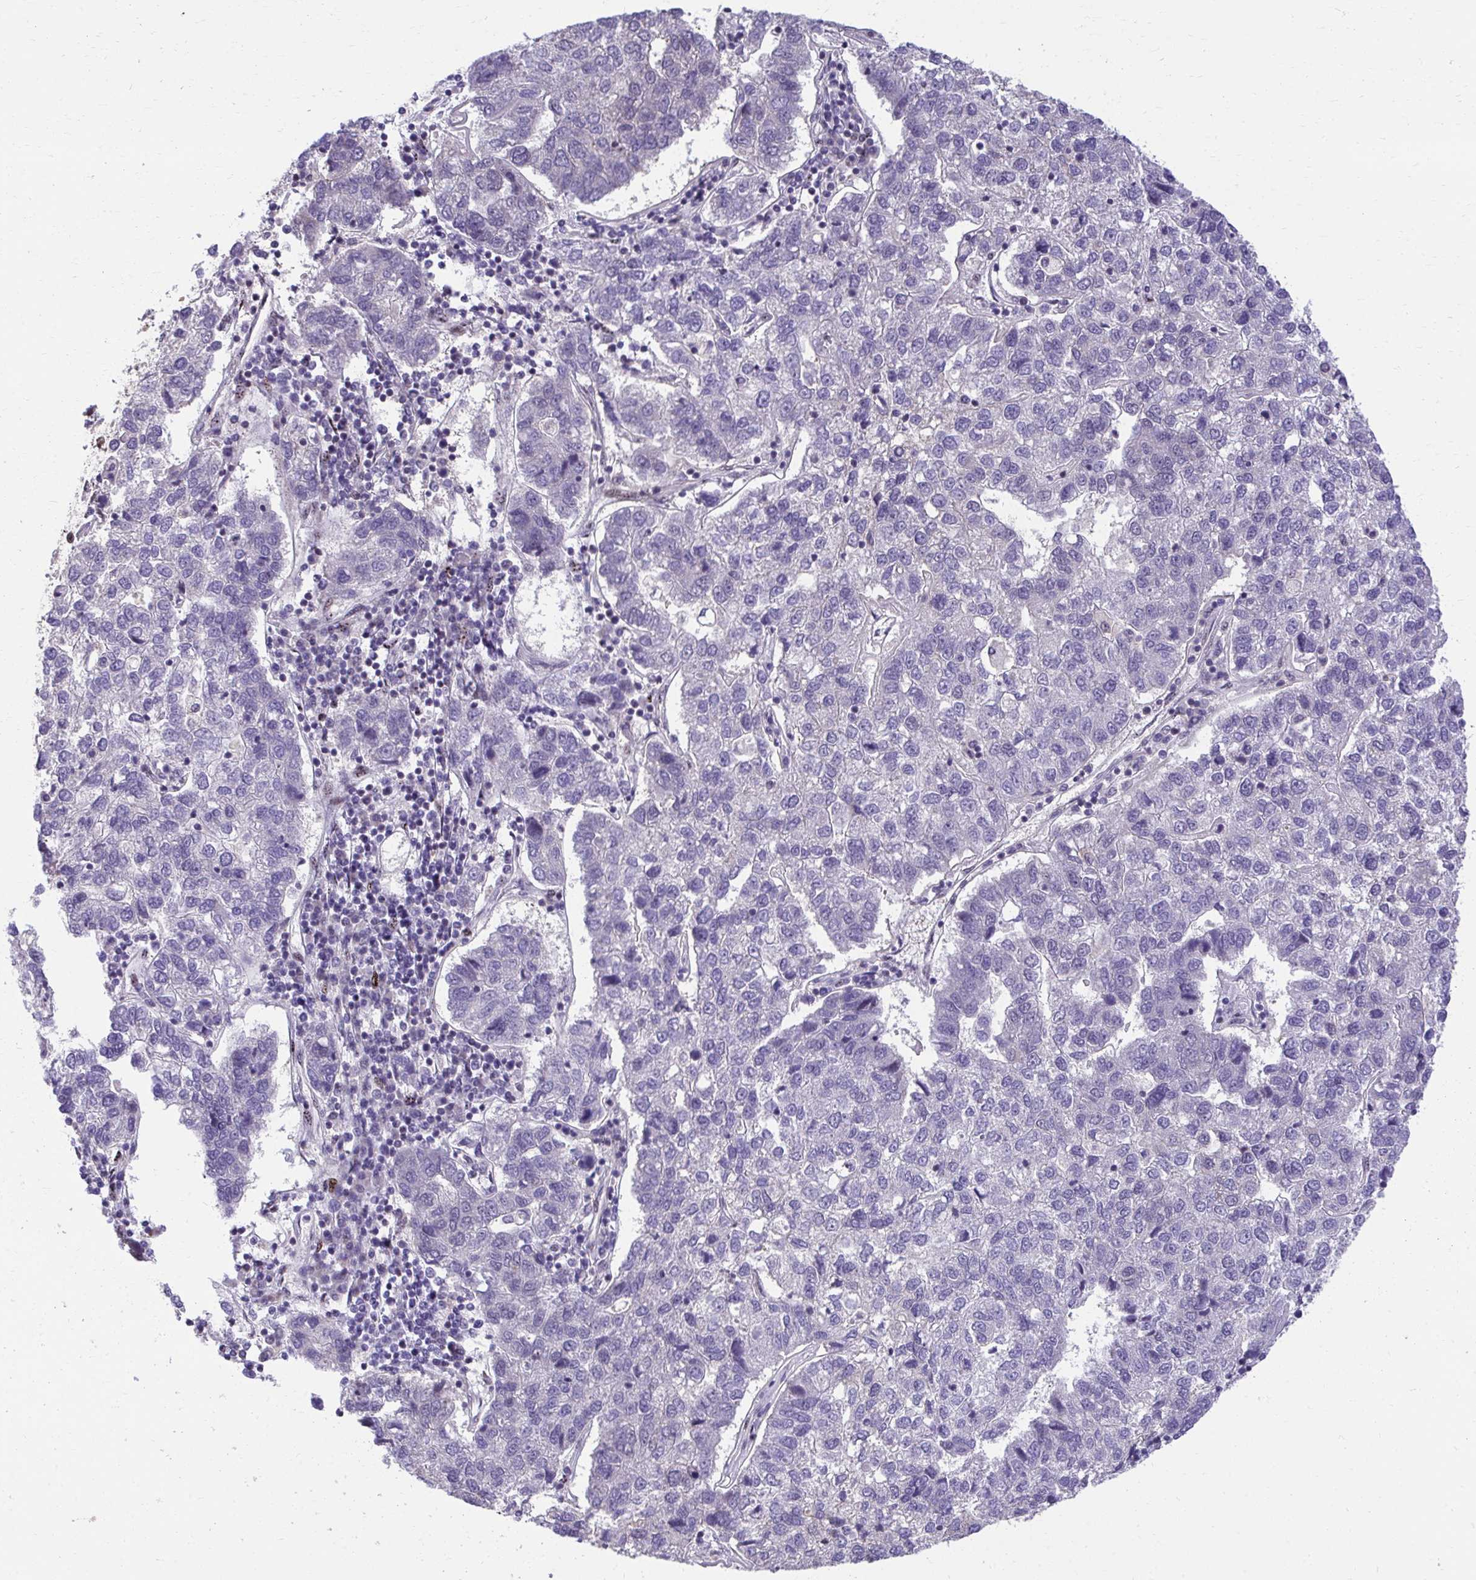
{"staining": {"intensity": "negative", "quantity": "none", "location": "none"}, "tissue": "pancreatic cancer", "cell_type": "Tumor cells", "image_type": "cancer", "snomed": [{"axis": "morphology", "description": "Adenocarcinoma, NOS"}, {"axis": "topography", "description": "Pancreas"}], "caption": "Tumor cells show no significant staining in pancreatic cancer (adenocarcinoma).", "gene": "HOXA4", "patient": {"sex": "female", "age": 61}}